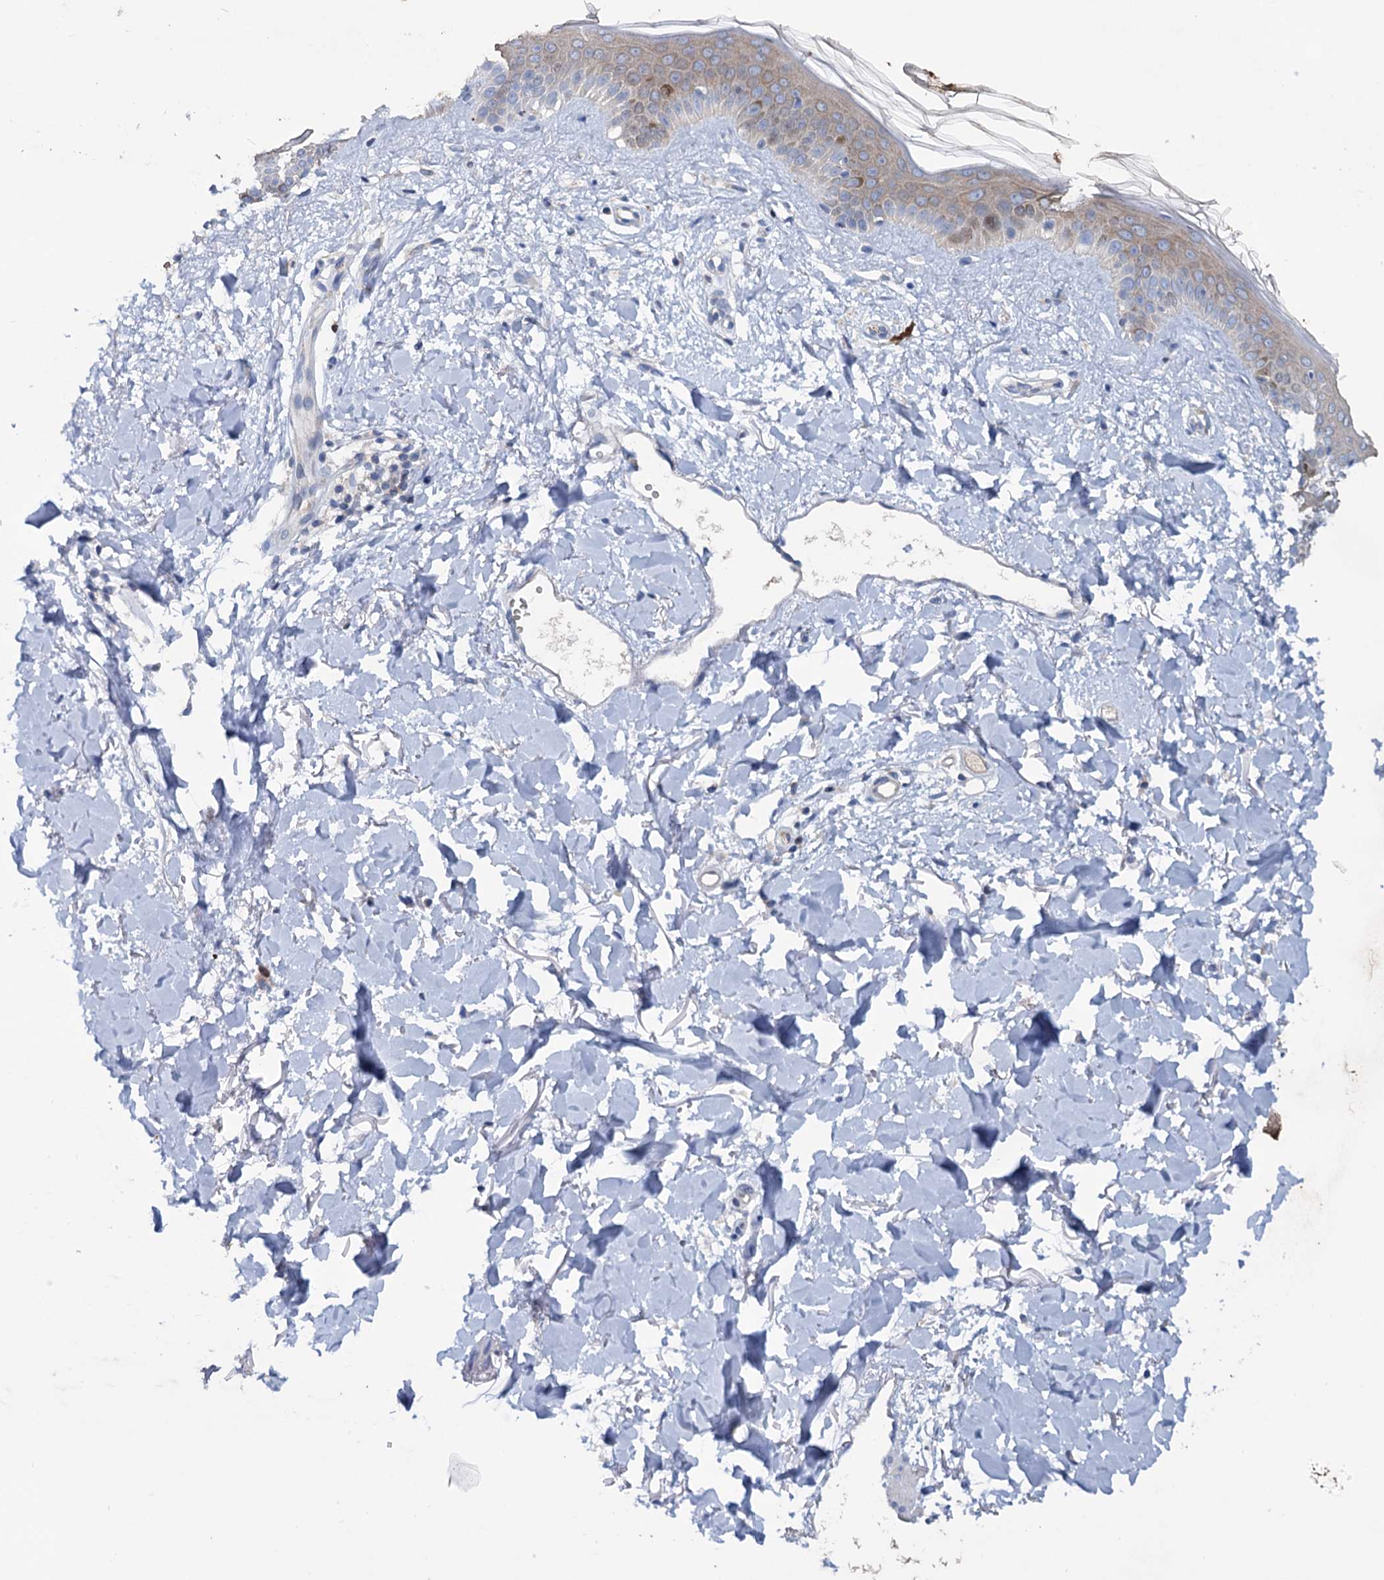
{"staining": {"intensity": "negative", "quantity": "none", "location": "none"}, "tissue": "skin", "cell_type": "Fibroblasts", "image_type": "normal", "snomed": [{"axis": "morphology", "description": "Normal tissue, NOS"}, {"axis": "topography", "description": "Skin"}], "caption": "Fibroblasts are negative for protein expression in benign human skin. (DAB (3,3'-diaminobenzidine) immunohistochemistry (IHC), high magnification).", "gene": "FAM111B", "patient": {"sex": "female", "age": 58}}